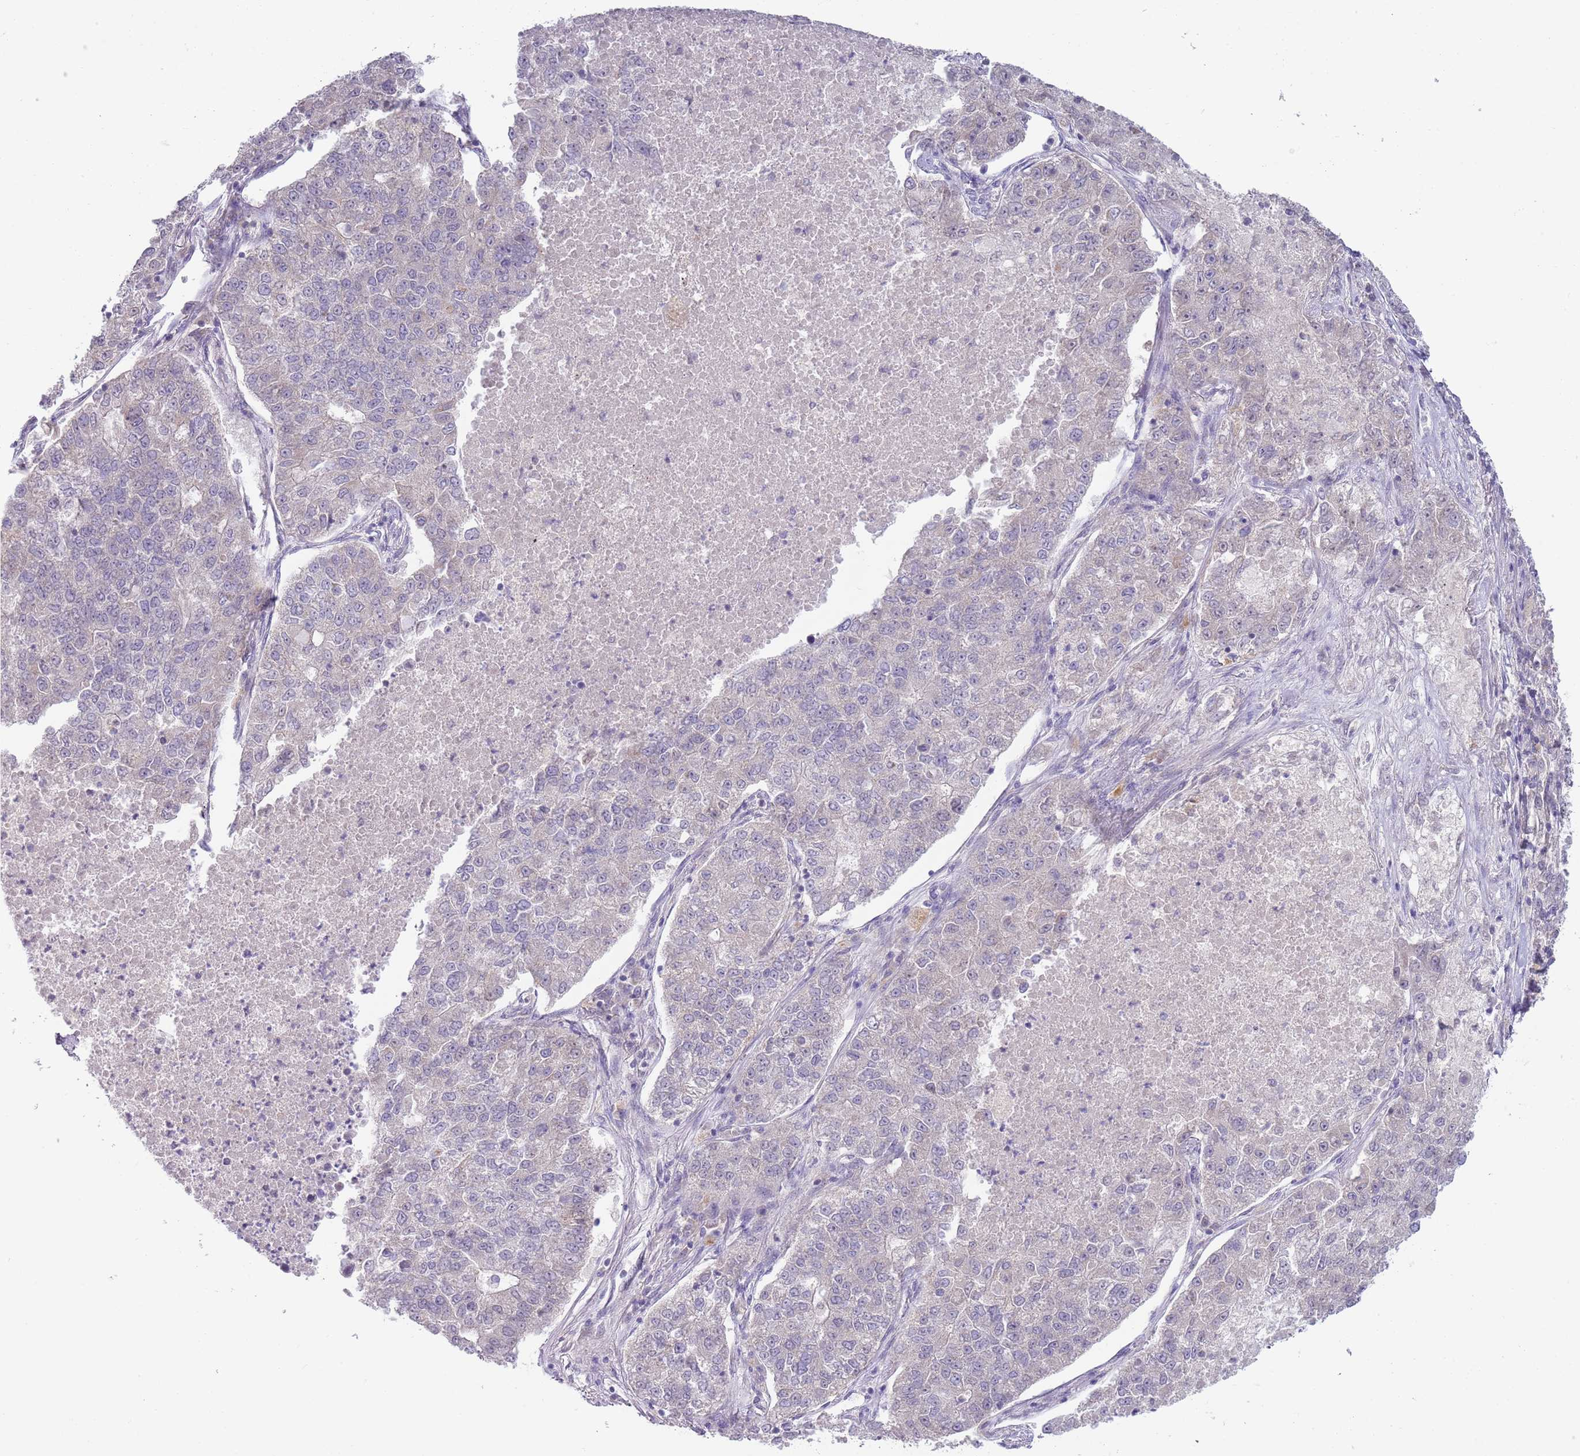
{"staining": {"intensity": "negative", "quantity": "none", "location": "none"}, "tissue": "lung cancer", "cell_type": "Tumor cells", "image_type": "cancer", "snomed": [{"axis": "morphology", "description": "Adenocarcinoma, NOS"}, {"axis": "topography", "description": "Lung"}], "caption": "Immunohistochemistry (IHC) image of lung cancer (adenocarcinoma) stained for a protein (brown), which reveals no expression in tumor cells.", "gene": "SKOR2", "patient": {"sex": "male", "age": 49}}